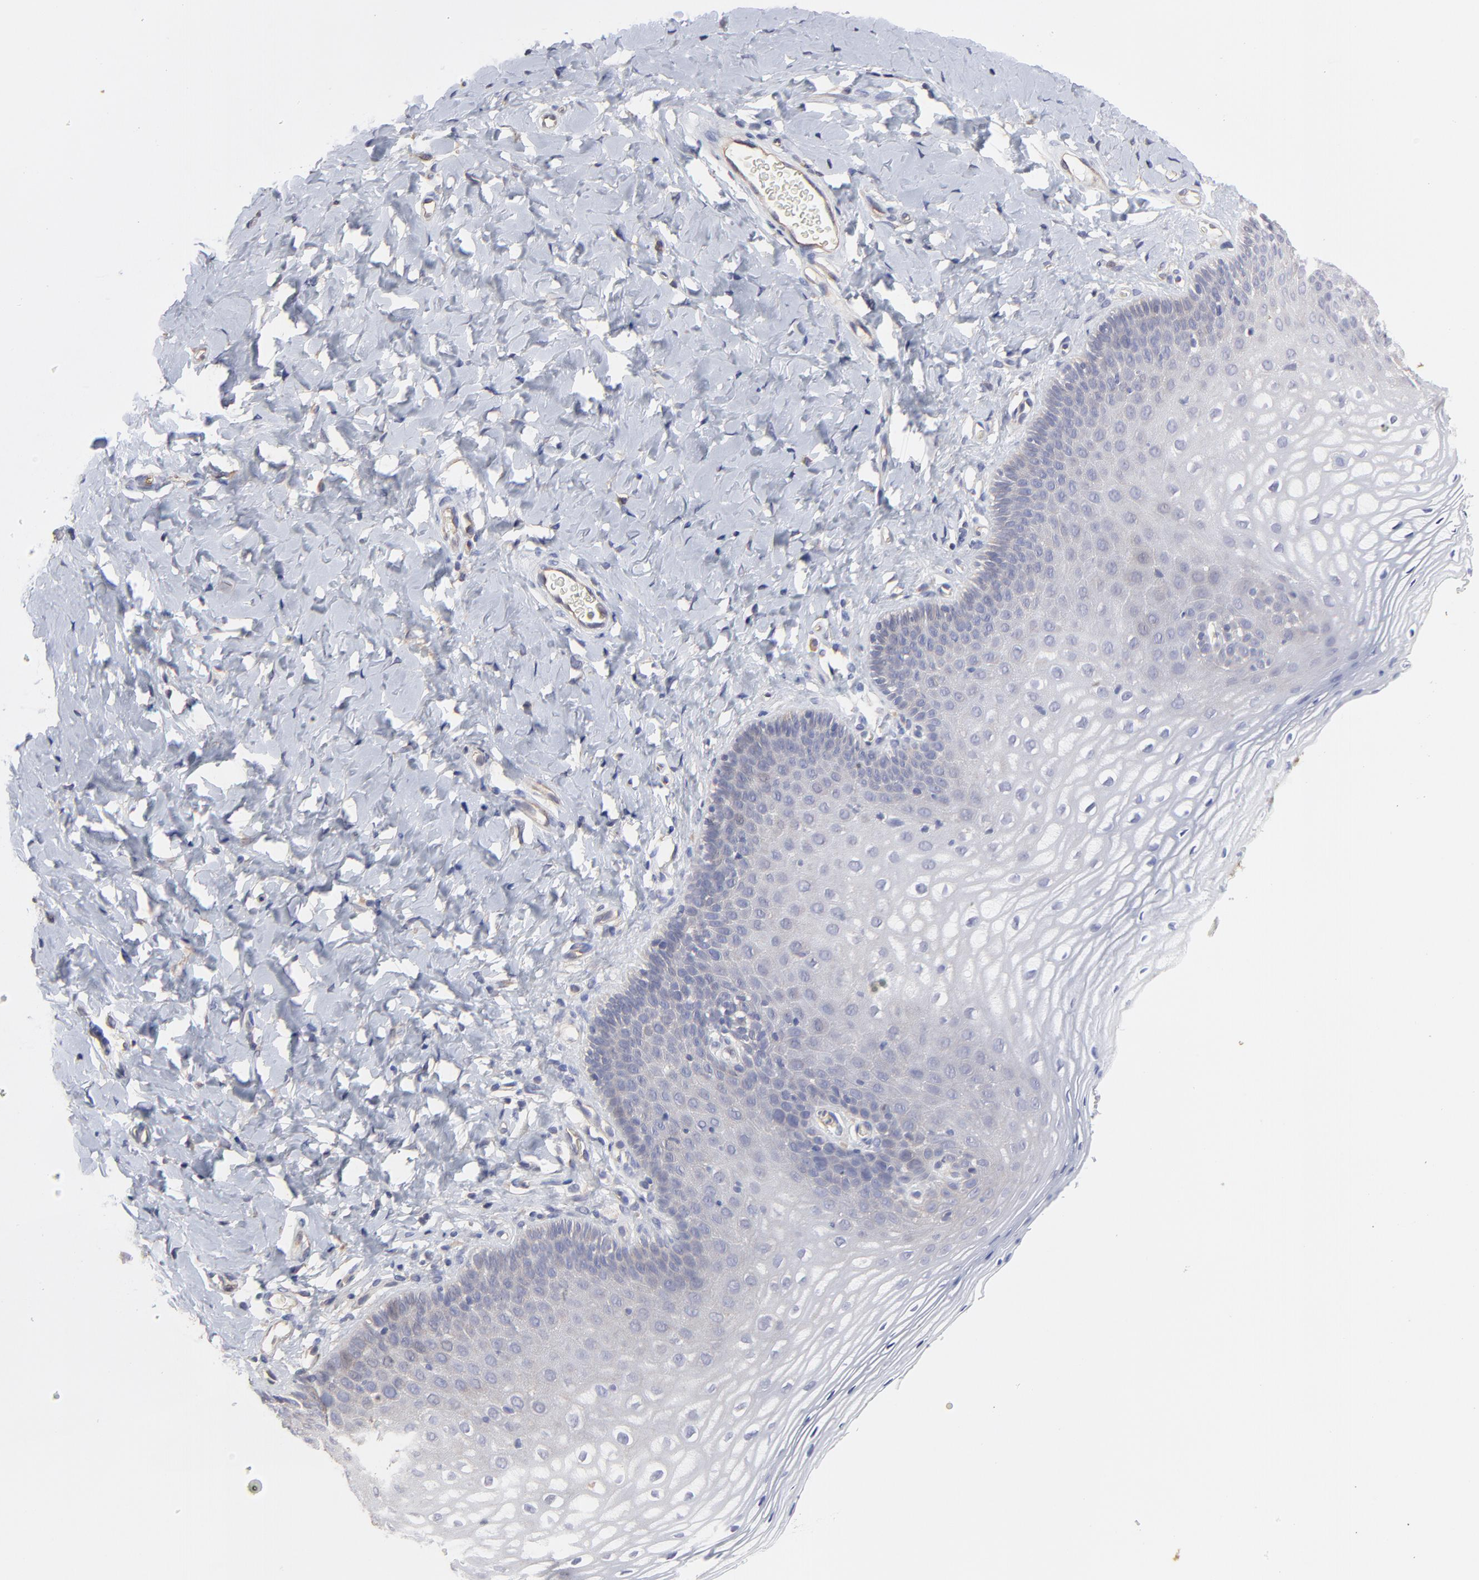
{"staining": {"intensity": "weak", "quantity": "<25%", "location": "cytoplasmic/membranous"}, "tissue": "vagina", "cell_type": "Squamous epithelial cells", "image_type": "normal", "snomed": [{"axis": "morphology", "description": "Normal tissue, NOS"}, {"axis": "topography", "description": "Vagina"}], "caption": "The immunohistochemistry (IHC) image has no significant staining in squamous epithelial cells of vagina.", "gene": "ARMT1", "patient": {"sex": "female", "age": 55}}